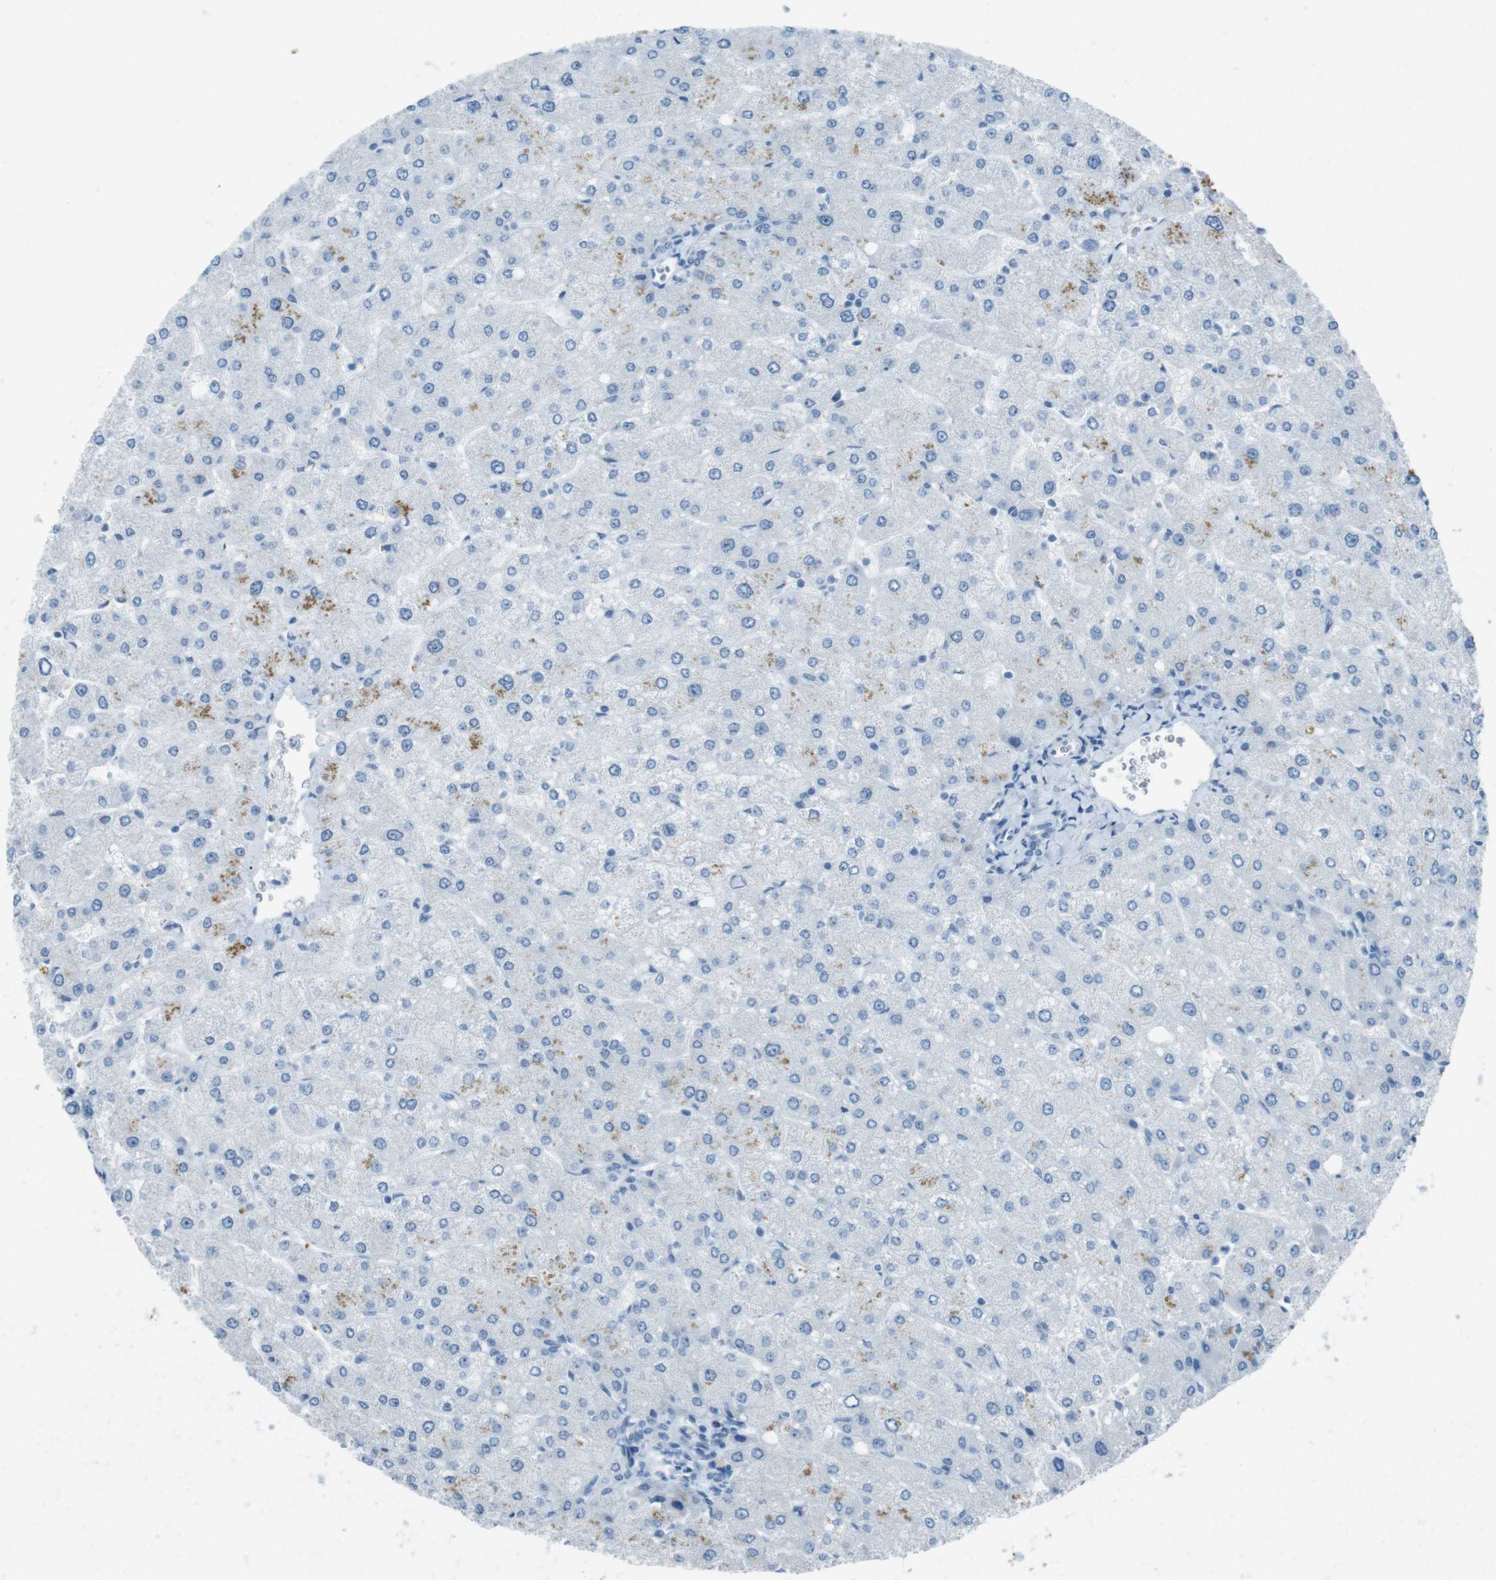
{"staining": {"intensity": "negative", "quantity": "none", "location": "none"}, "tissue": "liver", "cell_type": "Cholangiocytes", "image_type": "normal", "snomed": [{"axis": "morphology", "description": "Normal tissue, NOS"}, {"axis": "topography", "description": "Liver"}], "caption": "Immunohistochemistry (IHC) of unremarkable liver shows no expression in cholangiocytes.", "gene": "TMEM207", "patient": {"sex": "male", "age": 55}}